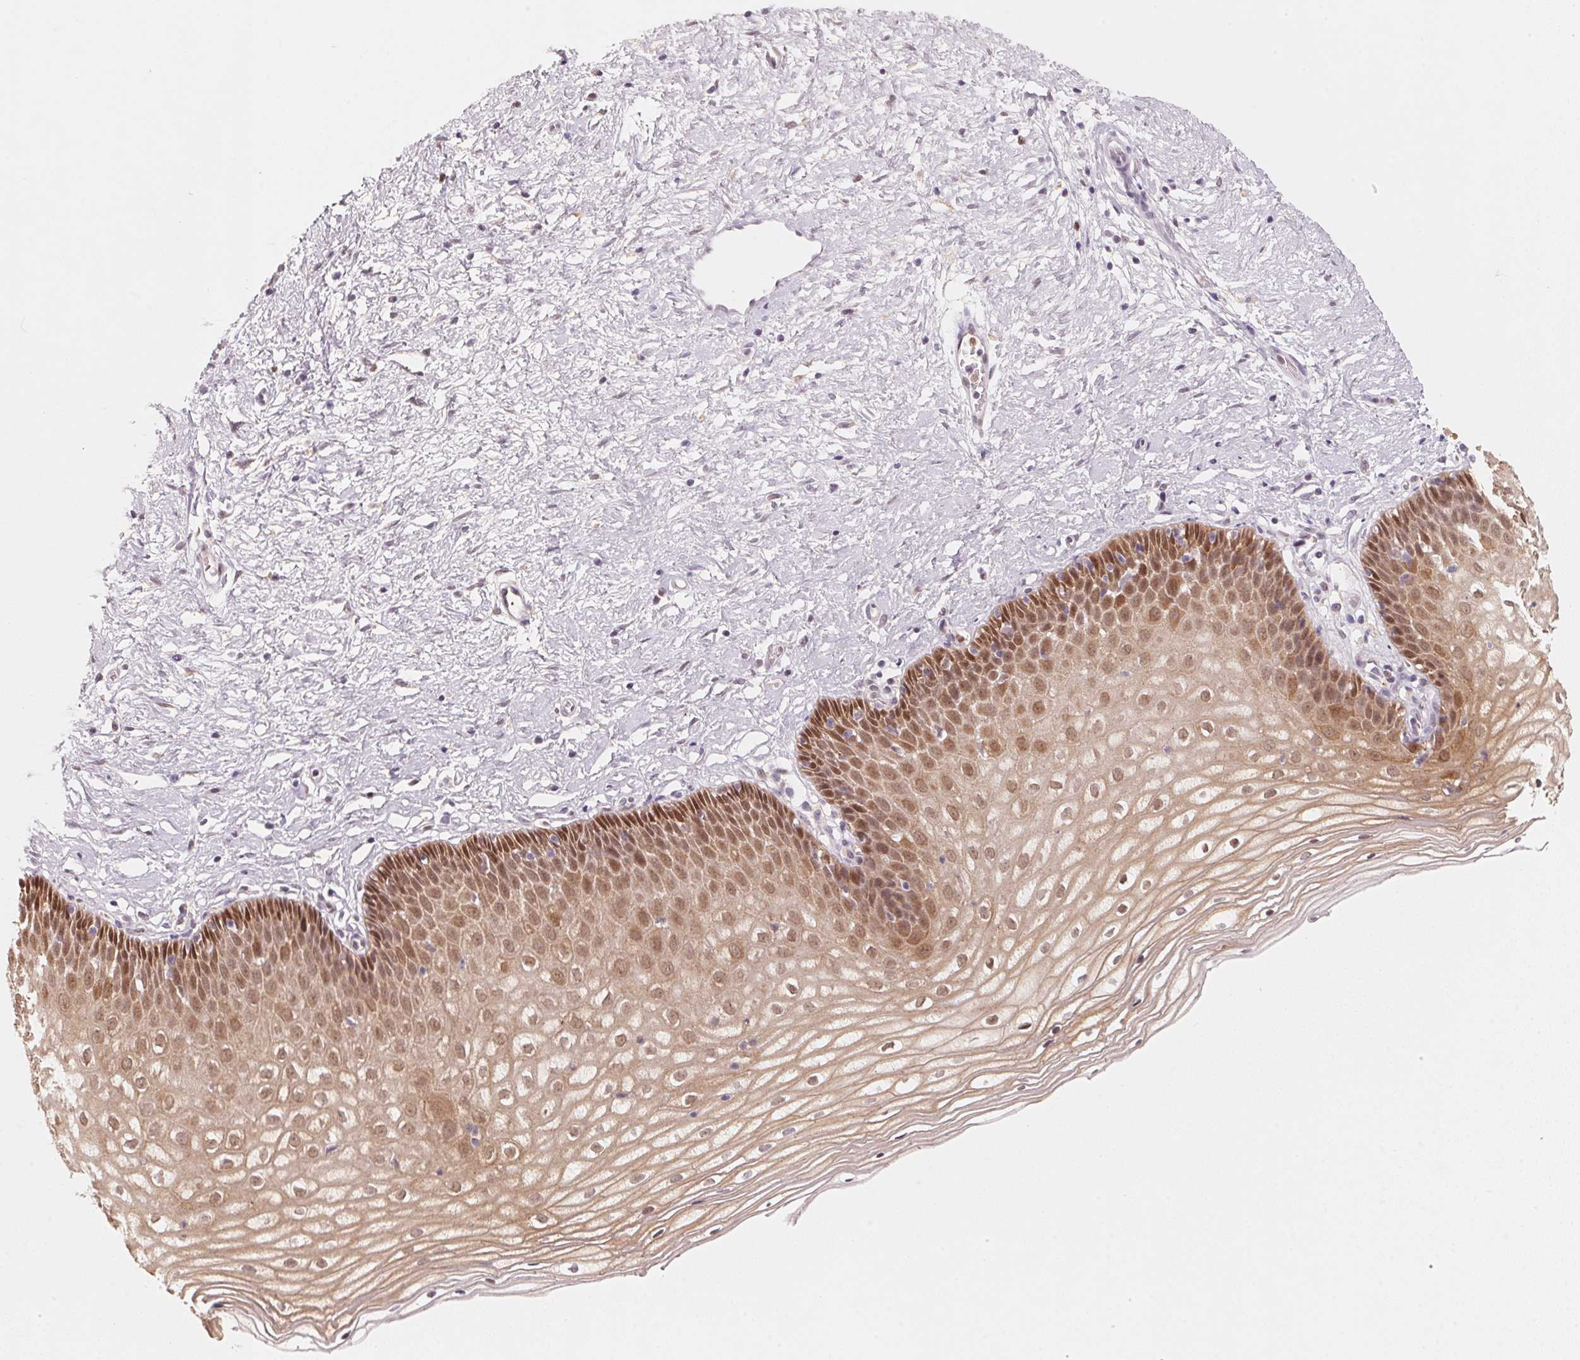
{"staining": {"intensity": "weak", "quantity": "25%-75%", "location": "cytoplasmic/membranous,nuclear"}, "tissue": "cervix", "cell_type": "Glandular cells", "image_type": "normal", "snomed": [{"axis": "morphology", "description": "Normal tissue, NOS"}, {"axis": "topography", "description": "Cervix"}], "caption": "A low amount of weak cytoplasmic/membranous,nuclear expression is appreciated in approximately 25%-75% of glandular cells in unremarkable cervix.", "gene": "ARHGAP22", "patient": {"sex": "female", "age": 36}}